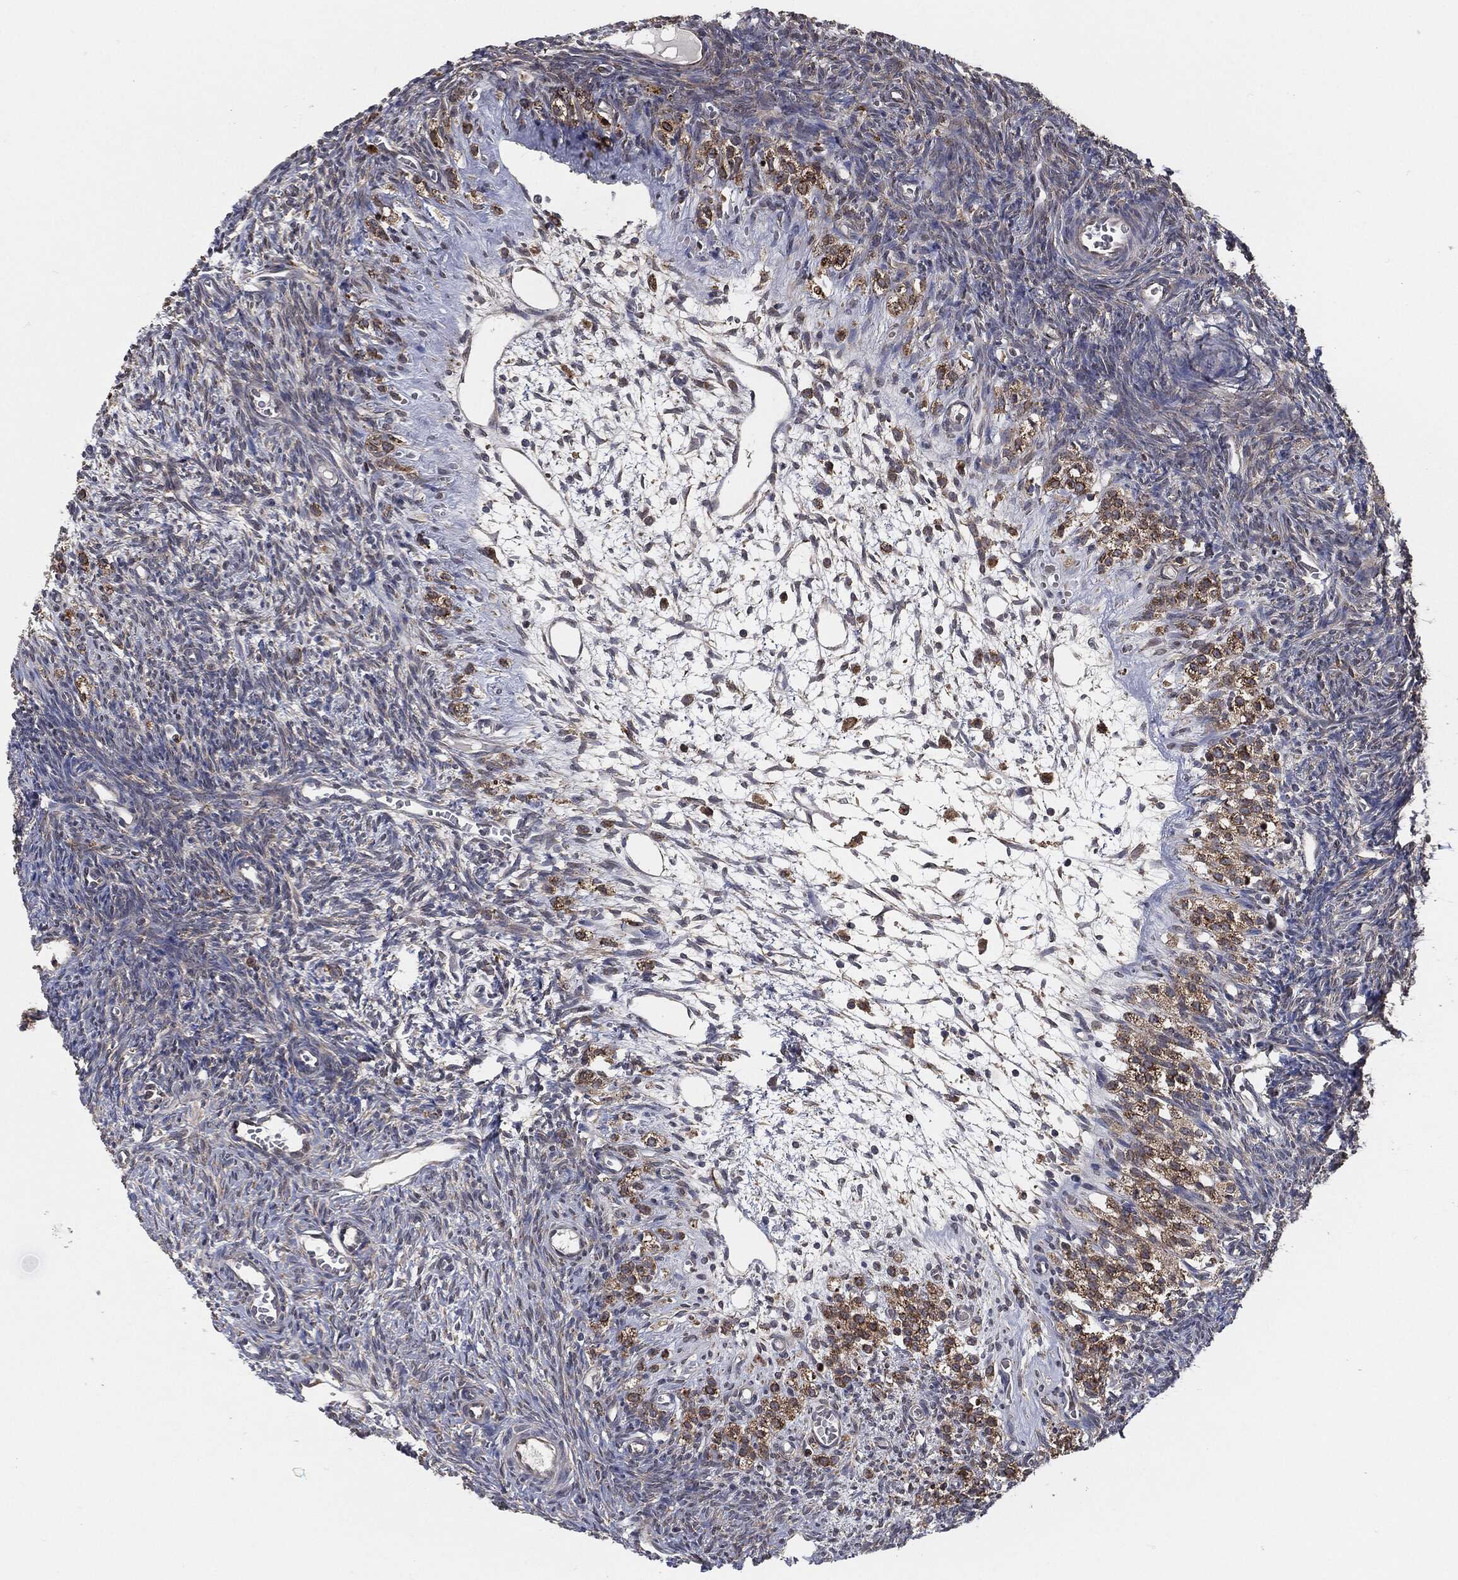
{"staining": {"intensity": "moderate", "quantity": "25%-75%", "location": "cytoplasmic/membranous"}, "tissue": "ovary", "cell_type": "Follicle cells", "image_type": "normal", "snomed": [{"axis": "morphology", "description": "Normal tissue, NOS"}, {"axis": "topography", "description": "Ovary"}], "caption": "Immunohistochemistry (IHC) (DAB (3,3'-diaminobenzidine)) staining of benign ovary exhibits moderate cytoplasmic/membranous protein positivity in approximately 25%-75% of follicle cells. The protein of interest is stained brown, and the nuclei are stained in blue (DAB (3,3'-diaminobenzidine) IHC with brightfield microscopy, high magnification).", "gene": "PRDX4", "patient": {"sex": "female", "age": 27}}